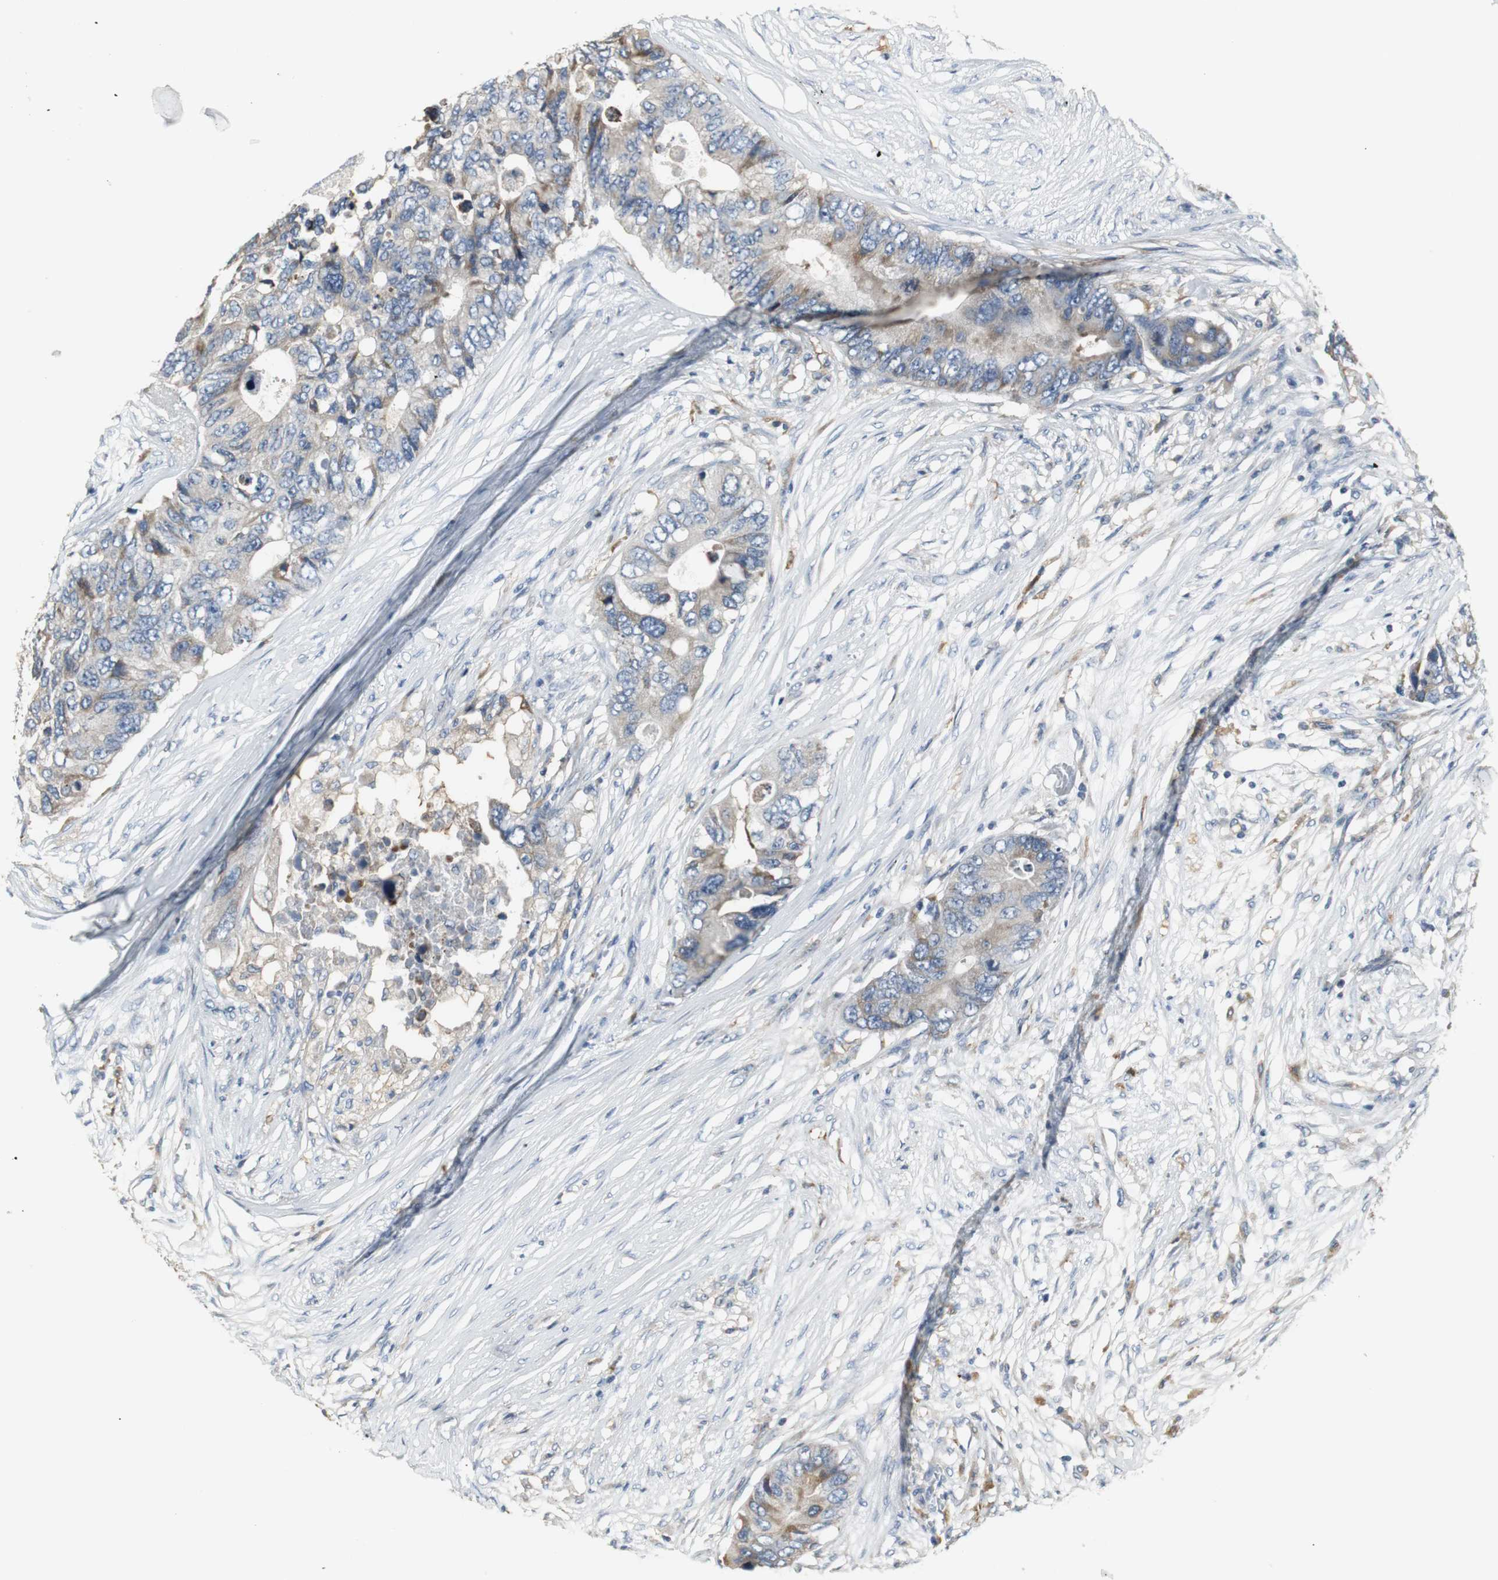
{"staining": {"intensity": "moderate", "quantity": "25%-75%", "location": "cytoplasmic/membranous"}, "tissue": "colorectal cancer", "cell_type": "Tumor cells", "image_type": "cancer", "snomed": [{"axis": "morphology", "description": "Adenocarcinoma, NOS"}, {"axis": "topography", "description": "Colon"}], "caption": "Immunohistochemistry photomicrograph of neoplastic tissue: human colorectal cancer (adenocarcinoma) stained using IHC demonstrates medium levels of moderate protein expression localized specifically in the cytoplasmic/membranous of tumor cells, appearing as a cytoplasmic/membranous brown color.", "gene": "SLC2A5", "patient": {"sex": "male", "age": 71}}